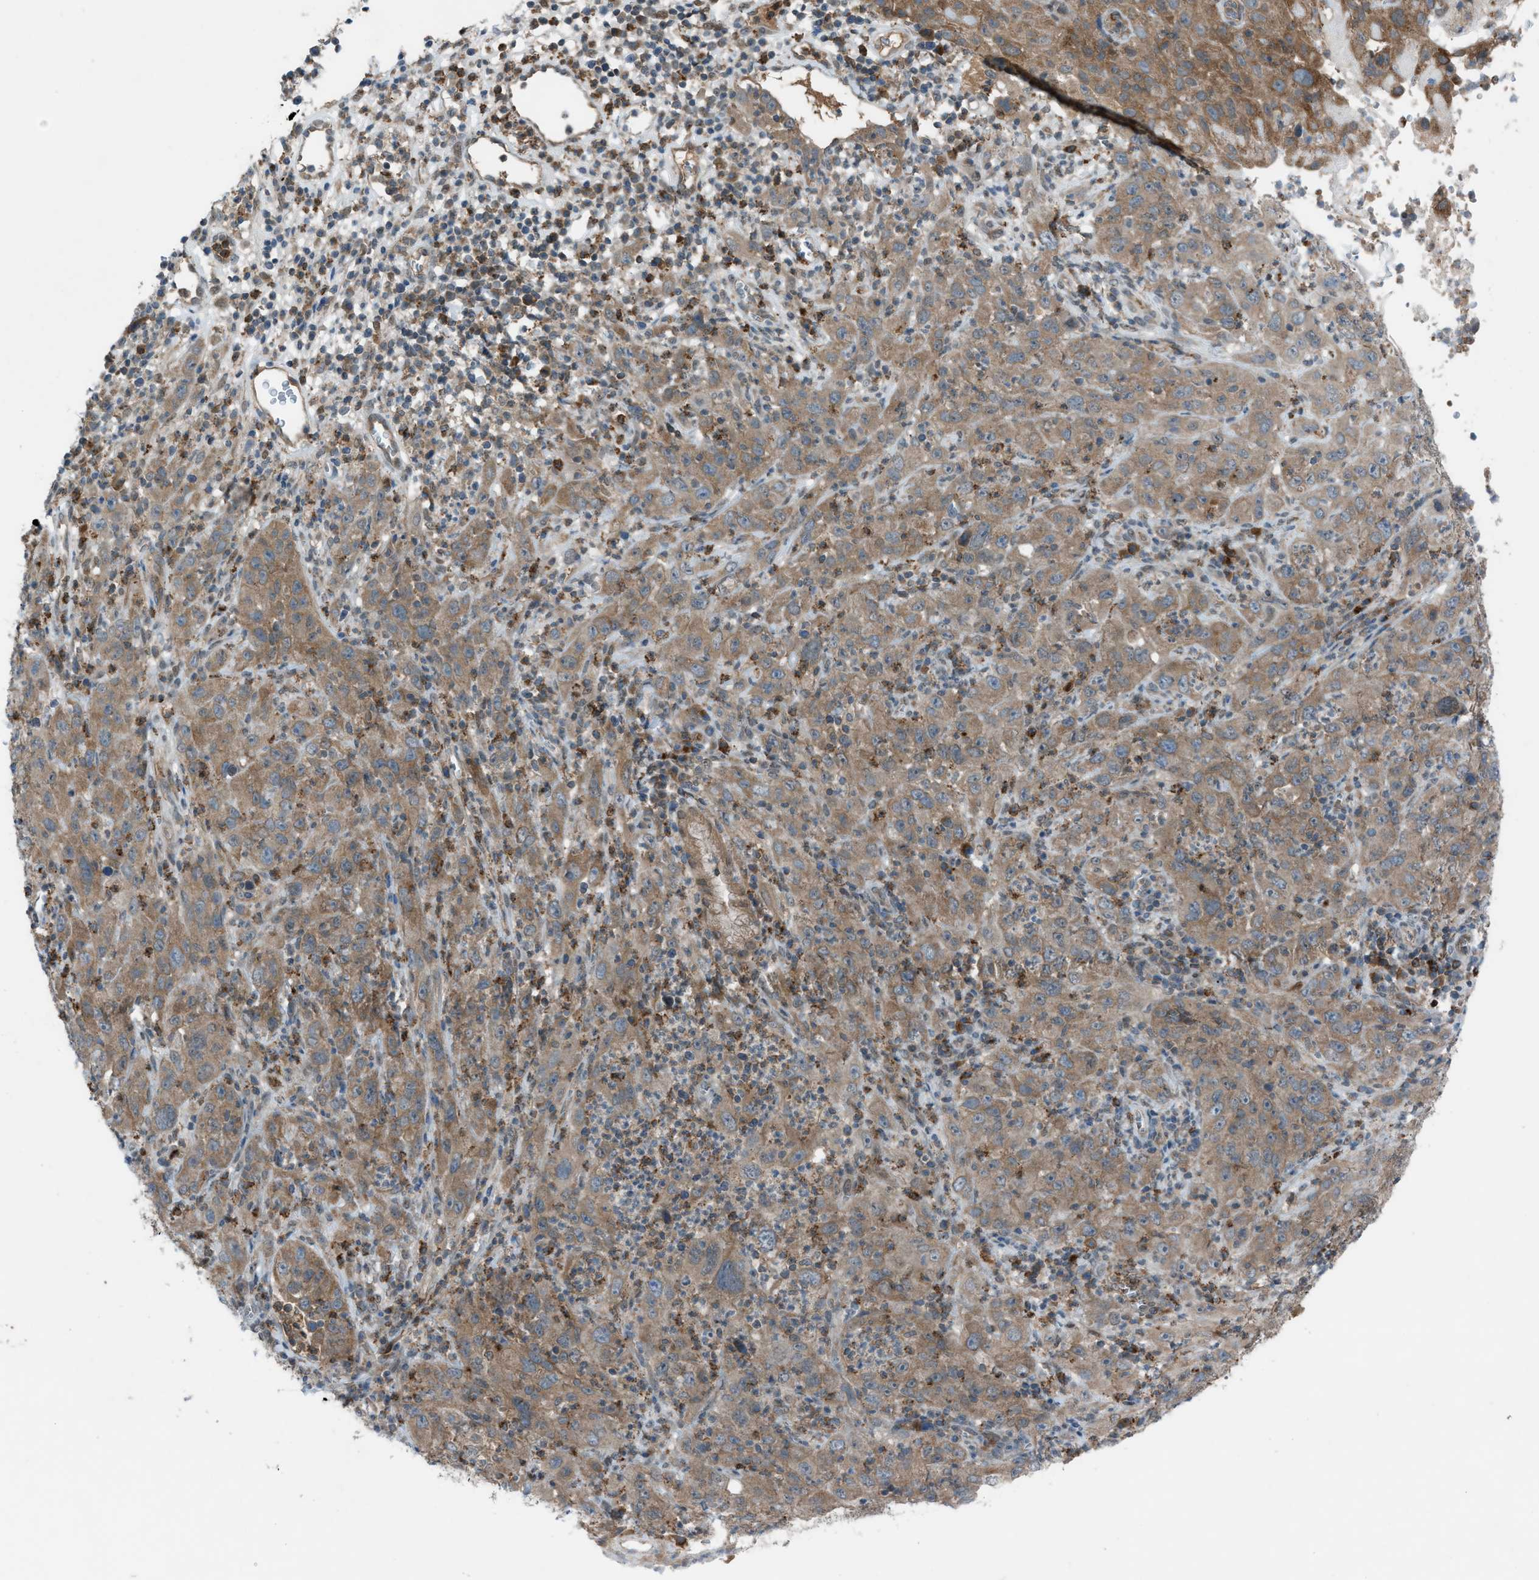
{"staining": {"intensity": "moderate", "quantity": ">75%", "location": "cytoplasmic/membranous"}, "tissue": "cervical cancer", "cell_type": "Tumor cells", "image_type": "cancer", "snomed": [{"axis": "morphology", "description": "Squamous cell carcinoma, NOS"}, {"axis": "topography", "description": "Cervix"}], "caption": "Immunohistochemistry (IHC) staining of cervical cancer, which shows medium levels of moderate cytoplasmic/membranous positivity in about >75% of tumor cells indicating moderate cytoplasmic/membranous protein staining. The staining was performed using DAB (3,3'-diaminobenzidine) (brown) for protein detection and nuclei were counterstained in hematoxylin (blue).", "gene": "DYRK1A", "patient": {"sex": "female", "age": 32}}